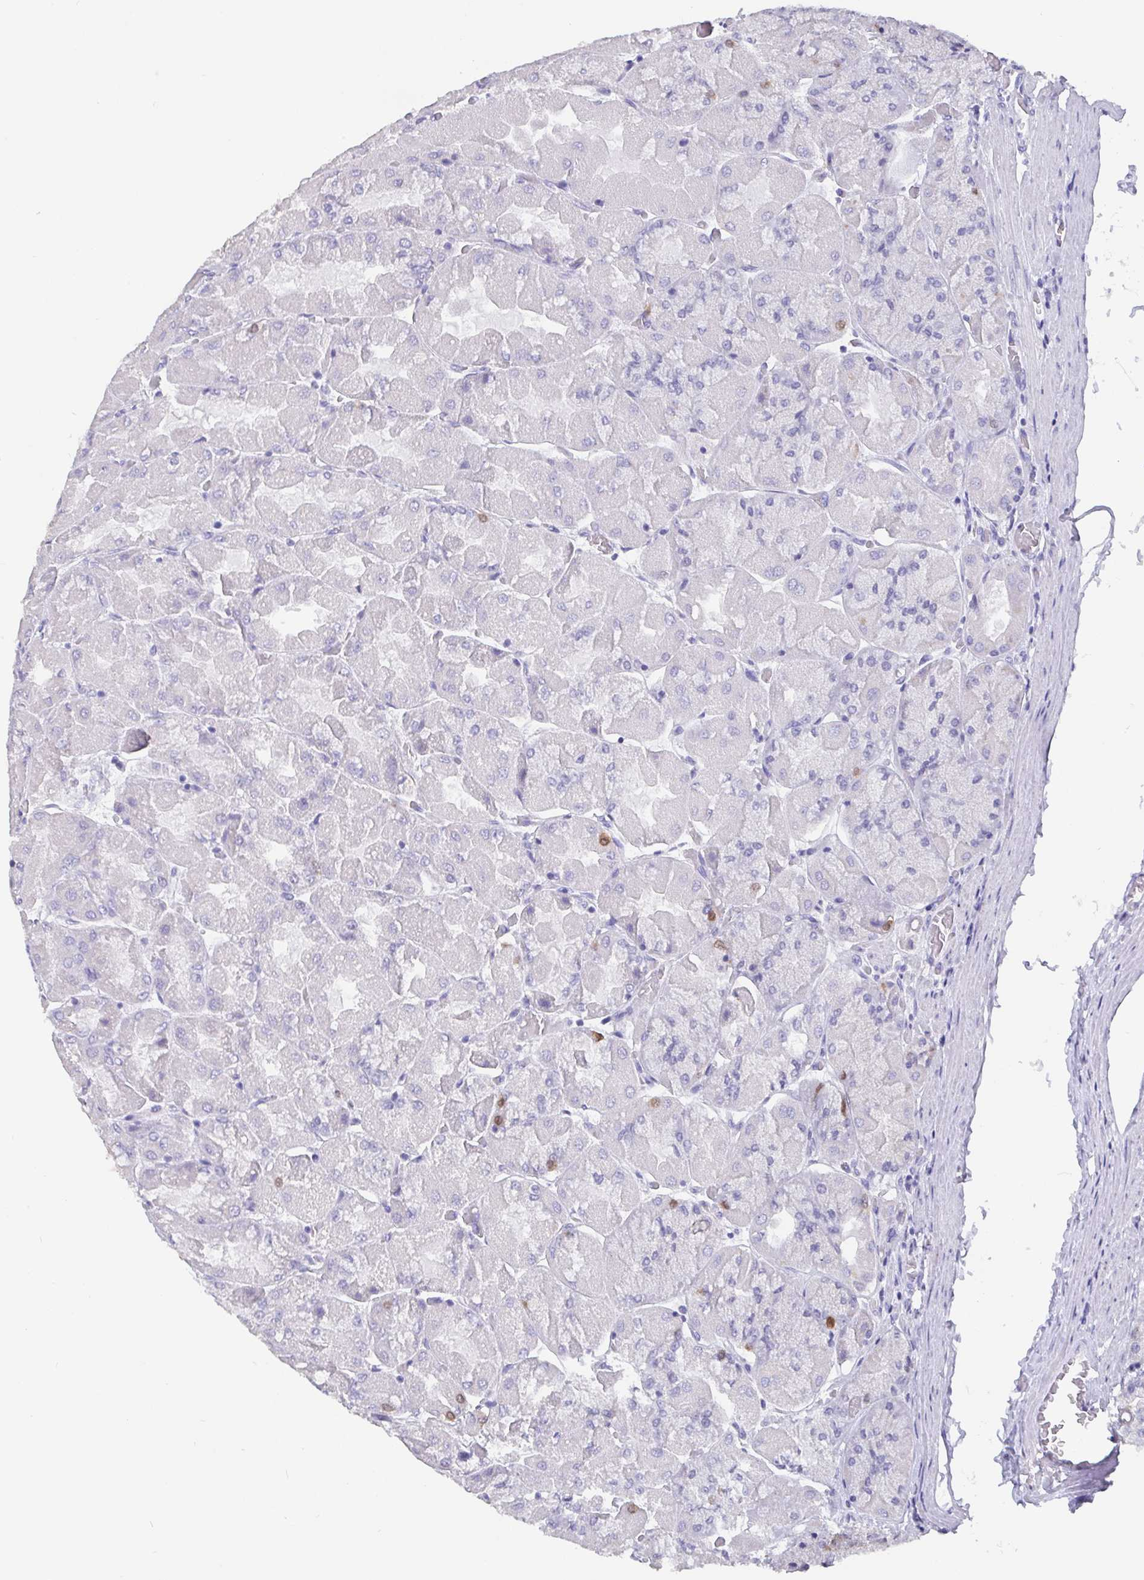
{"staining": {"intensity": "moderate", "quantity": "<25%", "location": "nuclear"}, "tissue": "stomach", "cell_type": "Glandular cells", "image_type": "normal", "snomed": [{"axis": "morphology", "description": "Normal tissue, NOS"}, {"axis": "topography", "description": "Stomach"}], "caption": "Immunohistochemistry histopathology image of benign stomach stained for a protein (brown), which demonstrates low levels of moderate nuclear staining in approximately <25% of glandular cells.", "gene": "SCGN", "patient": {"sex": "female", "age": 61}}